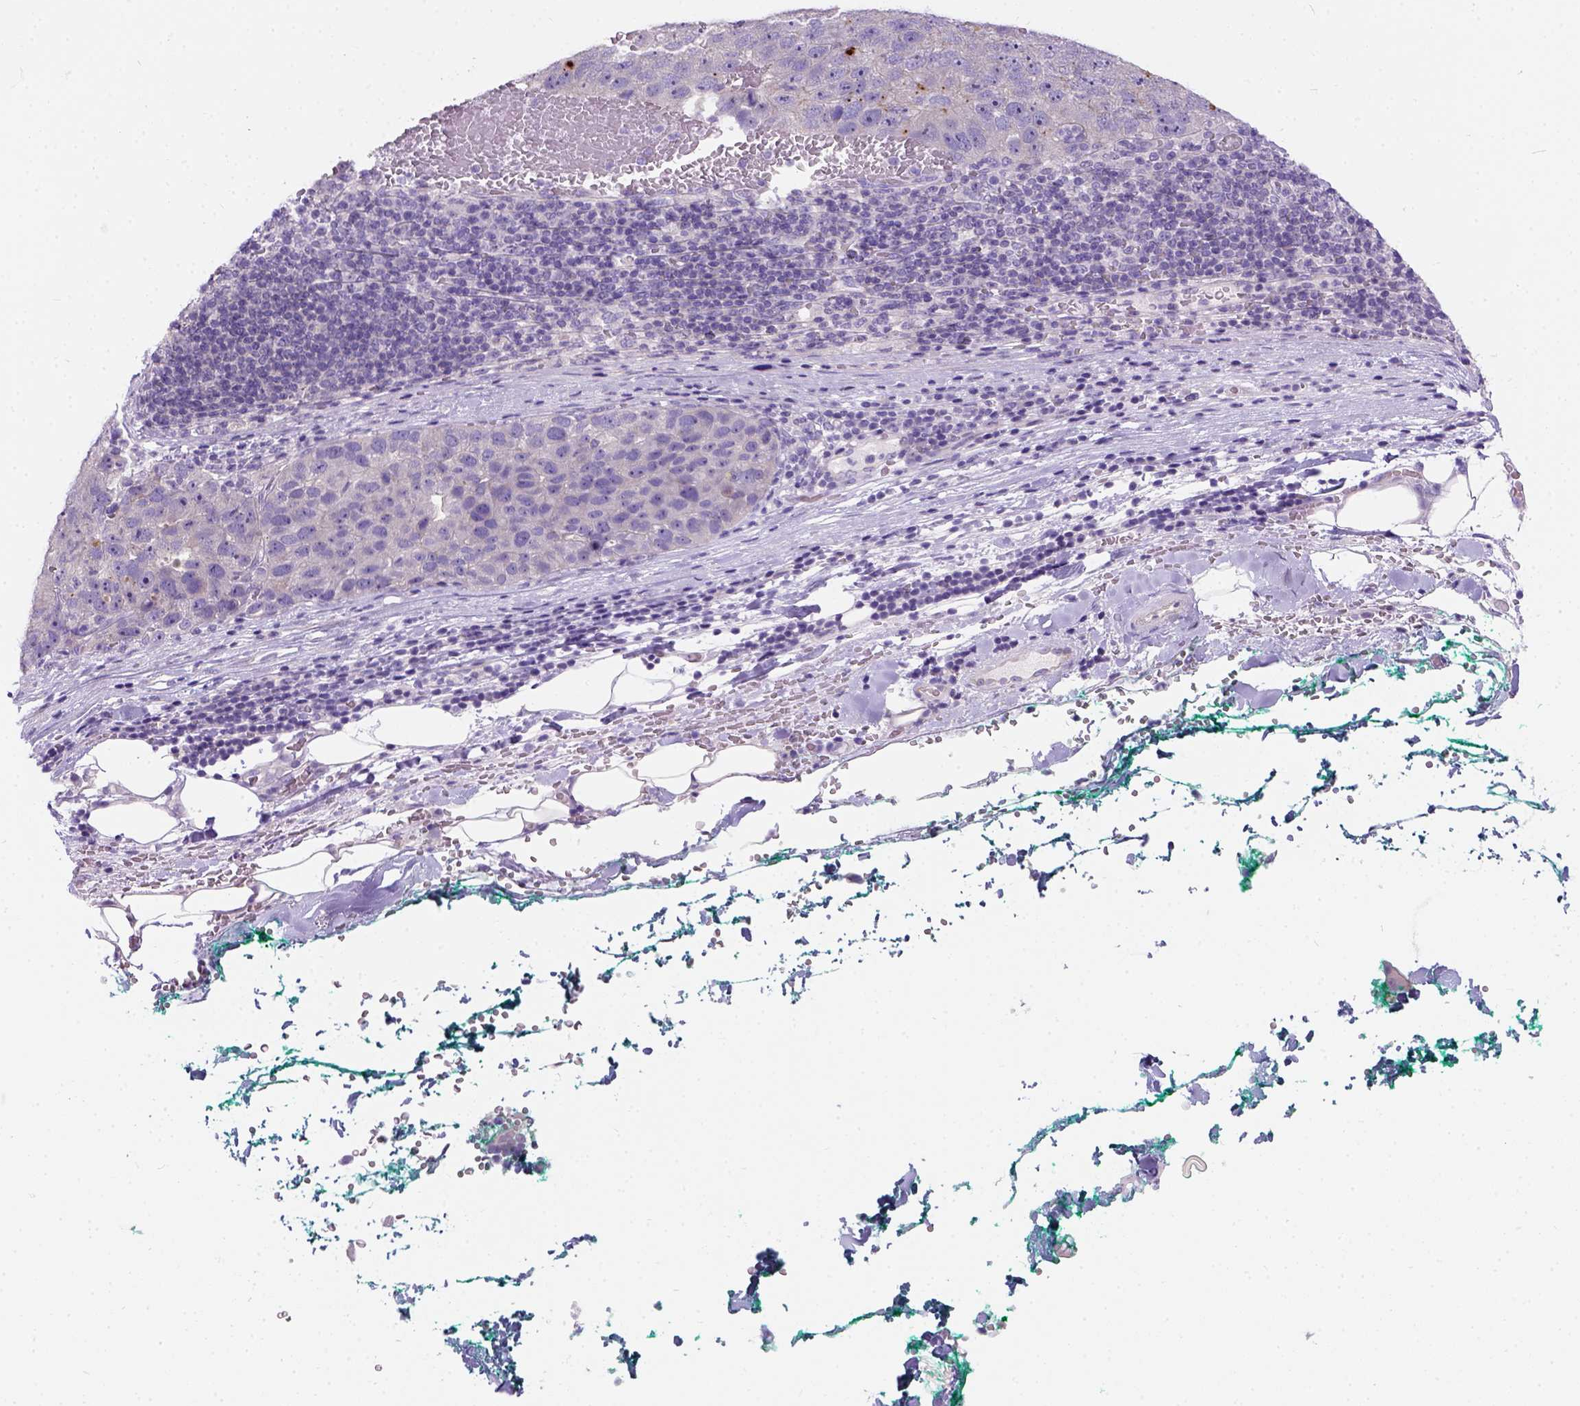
{"staining": {"intensity": "negative", "quantity": "none", "location": "none"}, "tissue": "pancreatic cancer", "cell_type": "Tumor cells", "image_type": "cancer", "snomed": [{"axis": "morphology", "description": "Adenocarcinoma, NOS"}, {"axis": "topography", "description": "Pancreas"}], "caption": "Immunohistochemical staining of human adenocarcinoma (pancreatic) exhibits no significant expression in tumor cells. The staining is performed using DAB brown chromogen with nuclei counter-stained in using hematoxylin.", "gene": "C20orf144", "patient": {"sex": "female", "age": 61}}